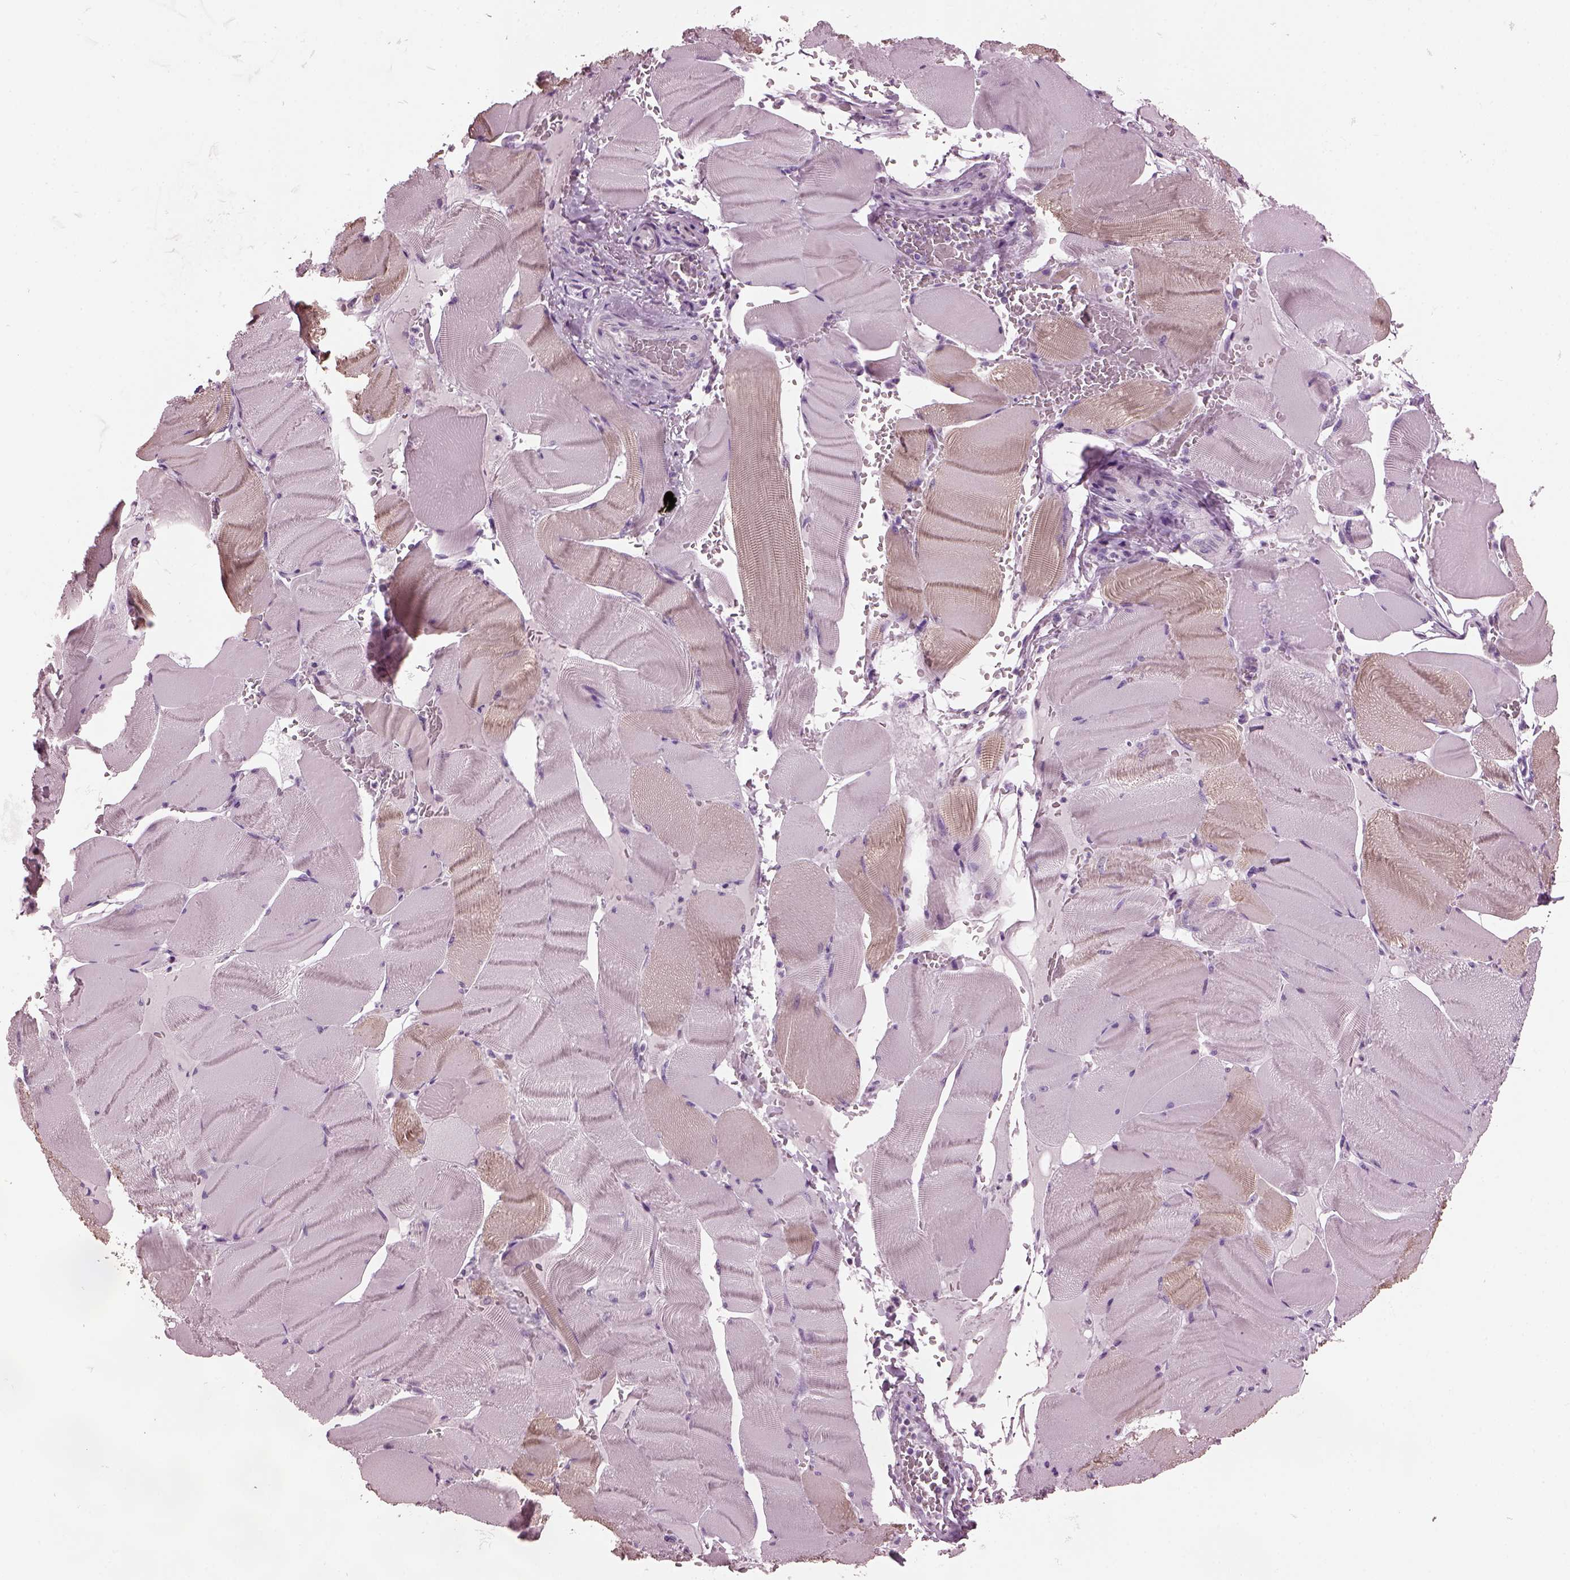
{"staining": {"intensity": "weak", "quantity": "<25%", "location": "cytoplasmic/membranous"}, "tissue": "skeletal muscle", "cell_type": "Myocytes", "image_type": "normal", "snomed": [{"axis": "morphology", "description": "Normal tissue, NOS"}, {"axis": "topography", "description": "Skeletal muscle"}], "caption": "The IHC histopathology image has no significant staining in myocytes of skeletal muscle.", "gene": "SLC6A17", "patient": {"sex": "male", "age": 56}}